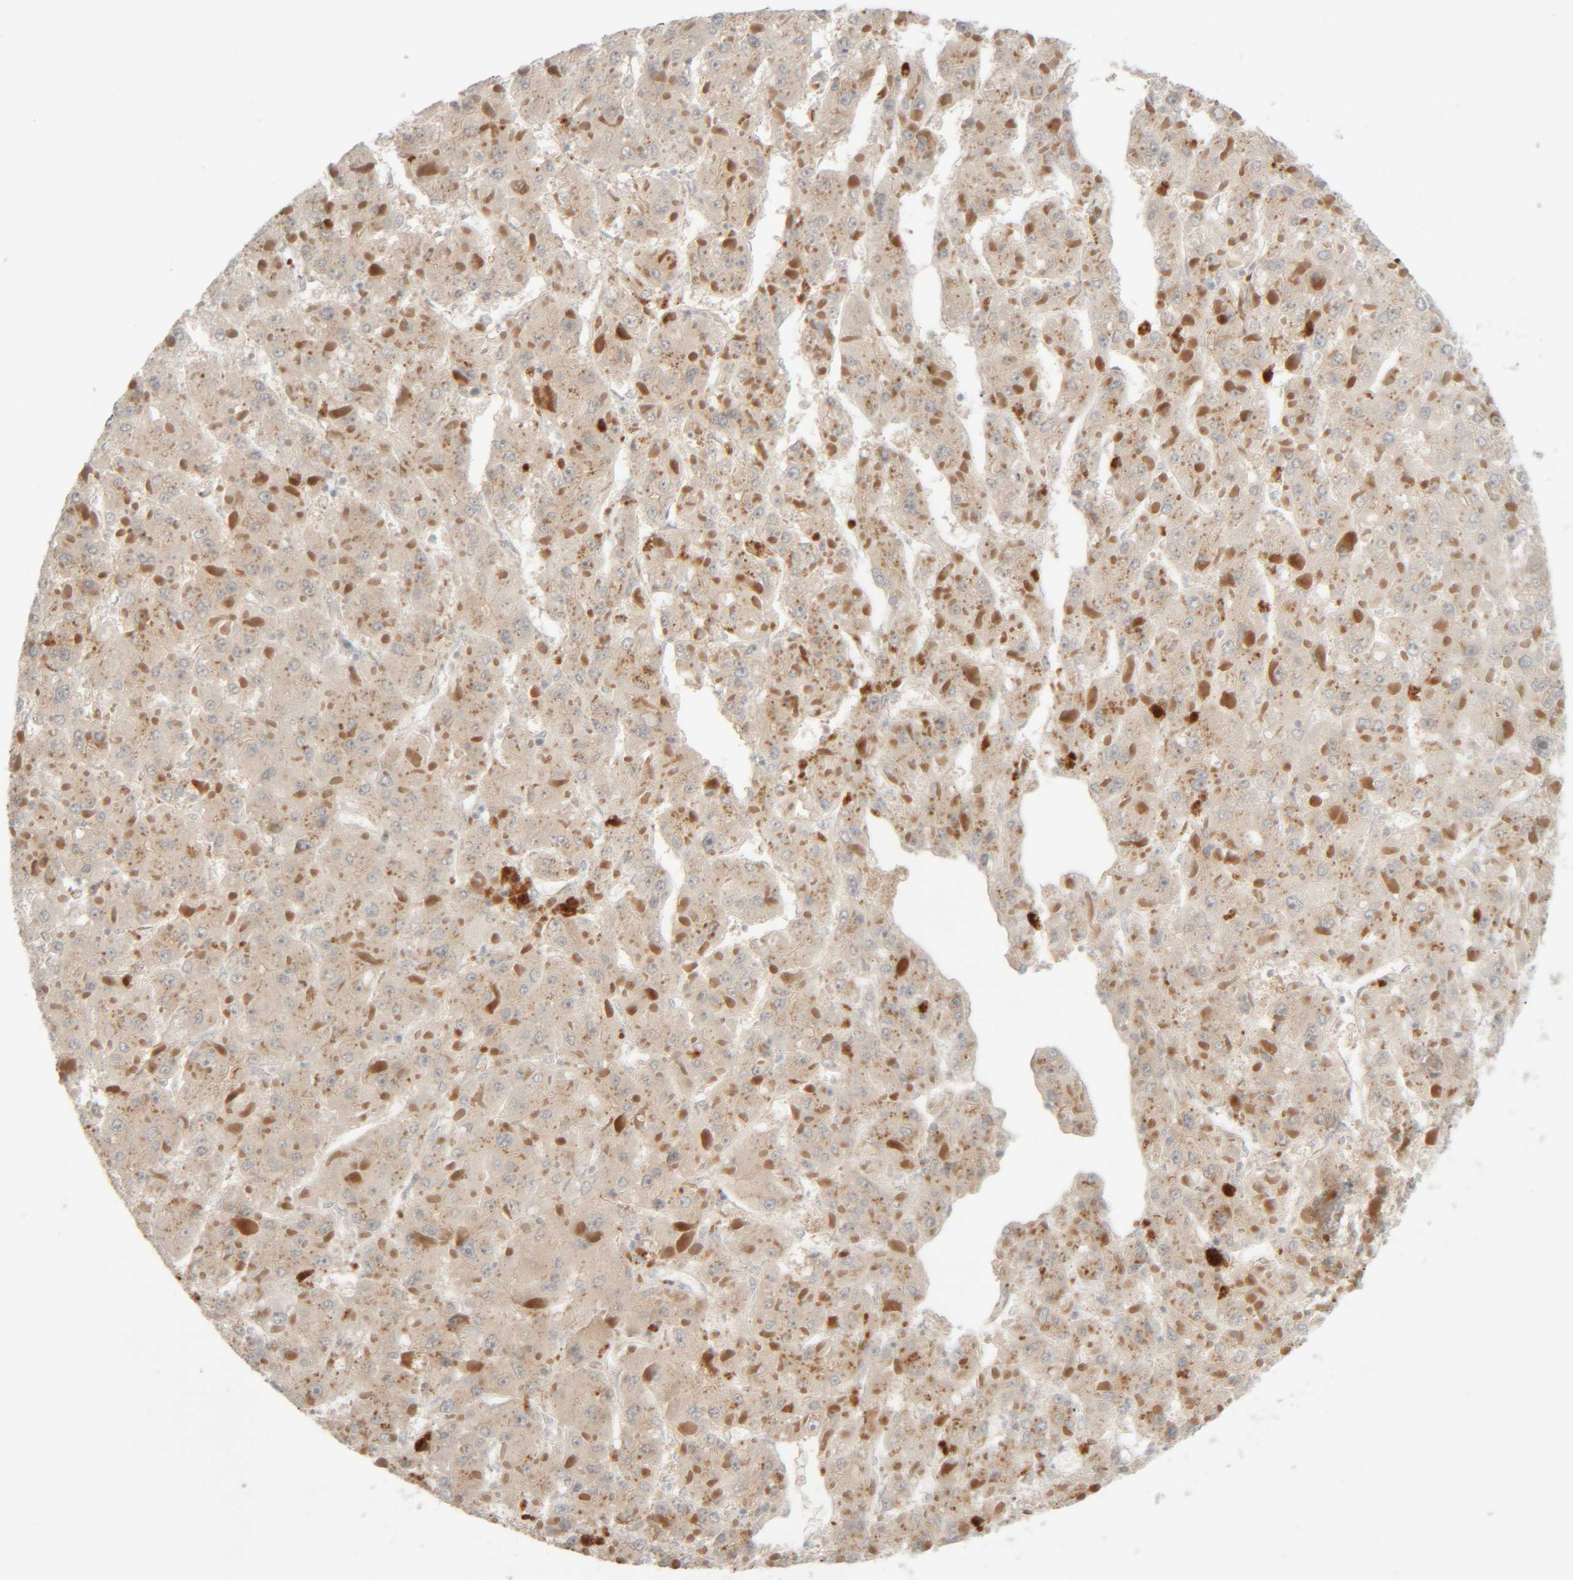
{"staining": {"intensity": "weak", "quantity": "25%-75%", "location": "cytoplasmic/membranous"}, "tissue": "liver cancer", "cell_type": "Tumor cells", "image_type": "cancer", "snomed": [{"axis": "morphology", "description": "Carcinoma, Hepatocellular, NOS"}, {"axis": "topography", "description": "Liver"}], "caption": "Immunohistochemical staining of liver cancer exhibits weak cytoplasmic/membranous protein staining in about 25%-75% of tumor cells.", "gene": "CHKA", "patient": {"sex": "female", "age": 73}}